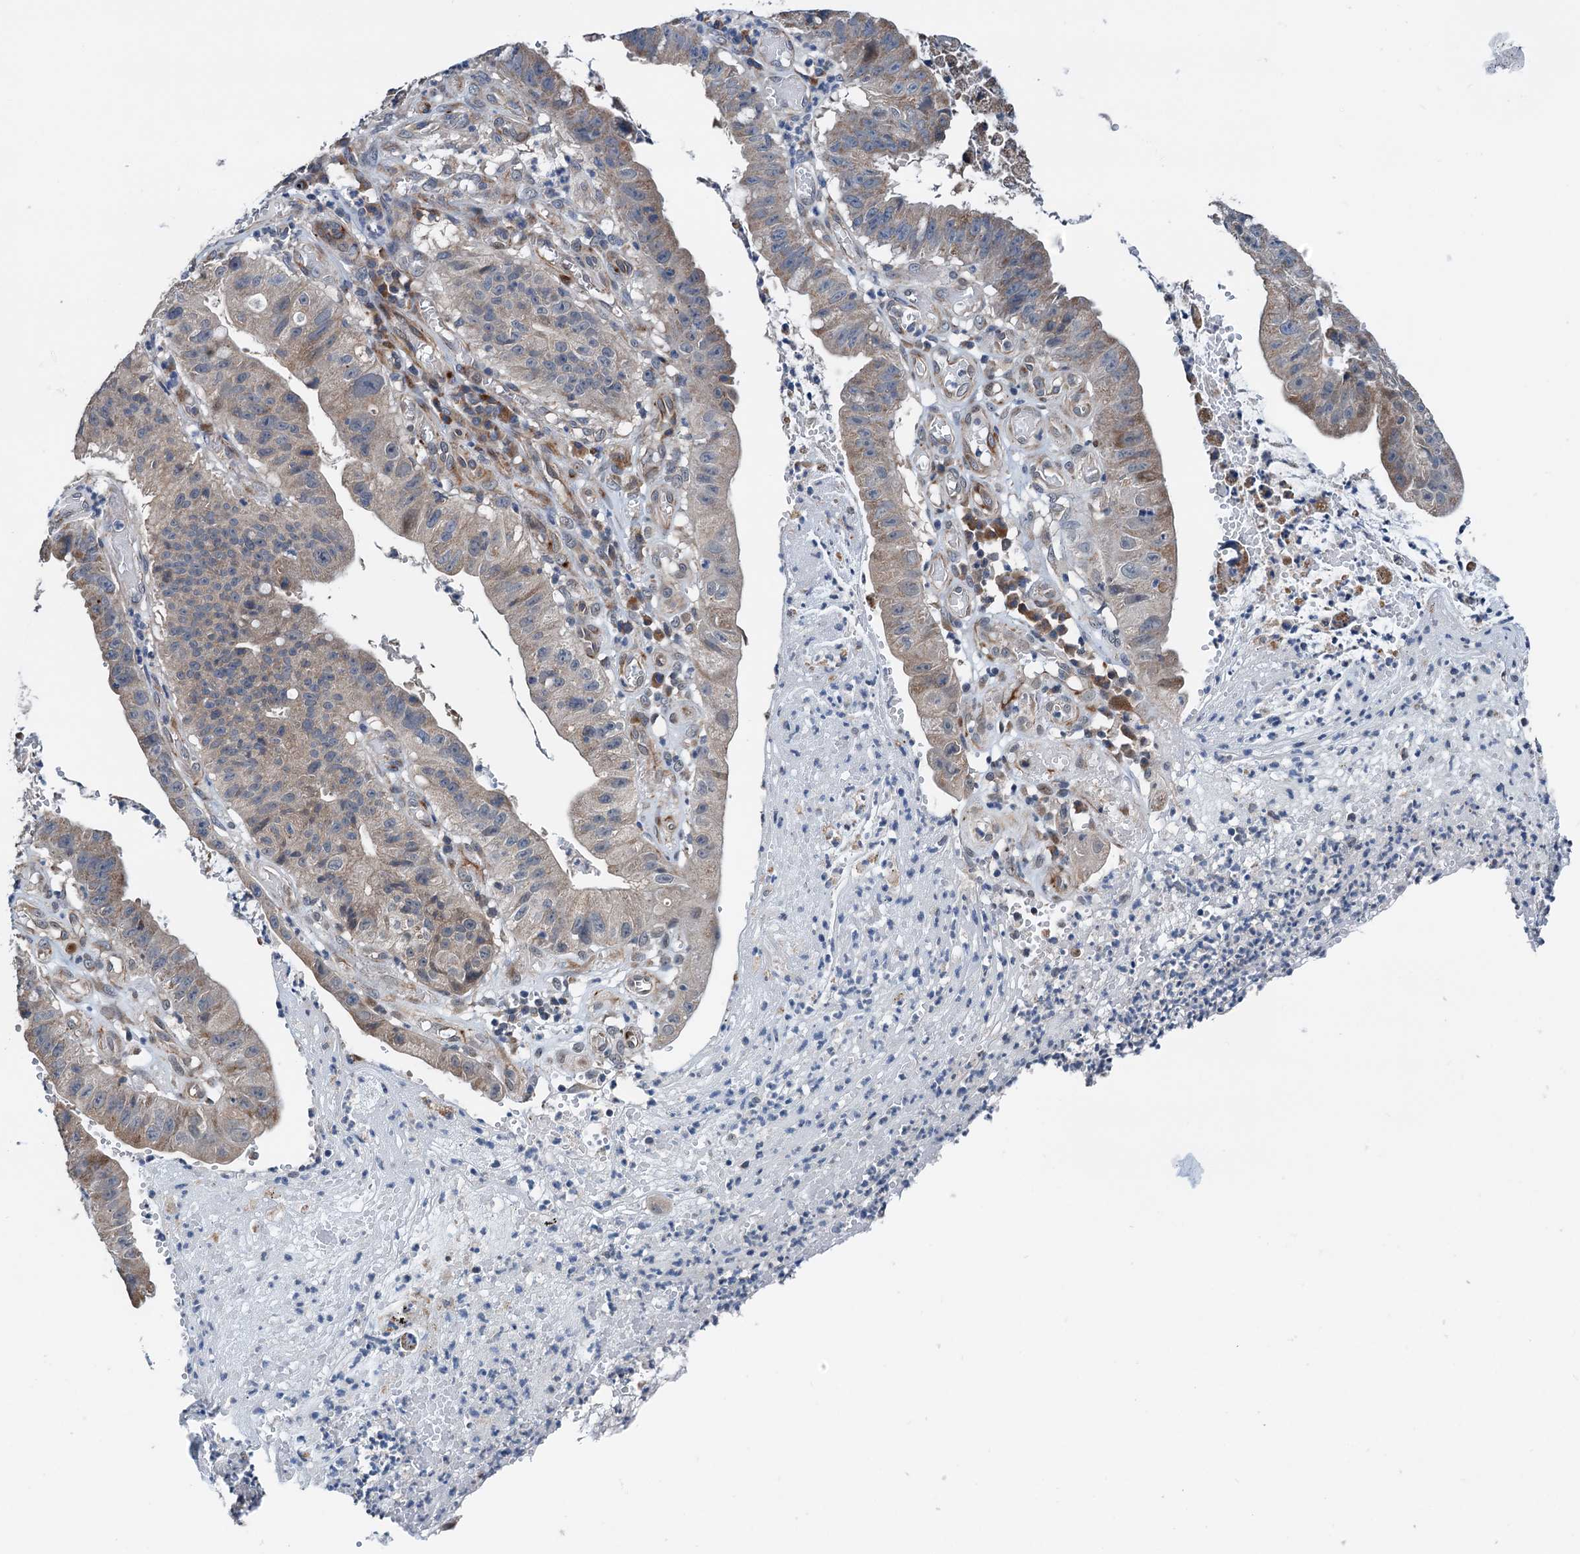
{"staining": {"intensity": "moderate", "quantity": ">75%", "location": "cytoplasmic/membranous"}, "tissue": "stomach cancer", "cell_type": "Tumor cells", "image_type": "cancer", "snomed": [{"axis": "morphology", "description": "Adenocarcinoma, NOS"}, {"axis": "topography", "description": "Stomach"}], "caption": "Adenocarcinoma (stomach) was stained to show a protein in brown. There is medium levels of moderate cytoplasmic/membranous staining in about >75% of tumor cells. (DAB IHC with brightfield microscopy, high magnification).", "gene": "ELAC1", "patient": {"sex": "male", "age": 59}}